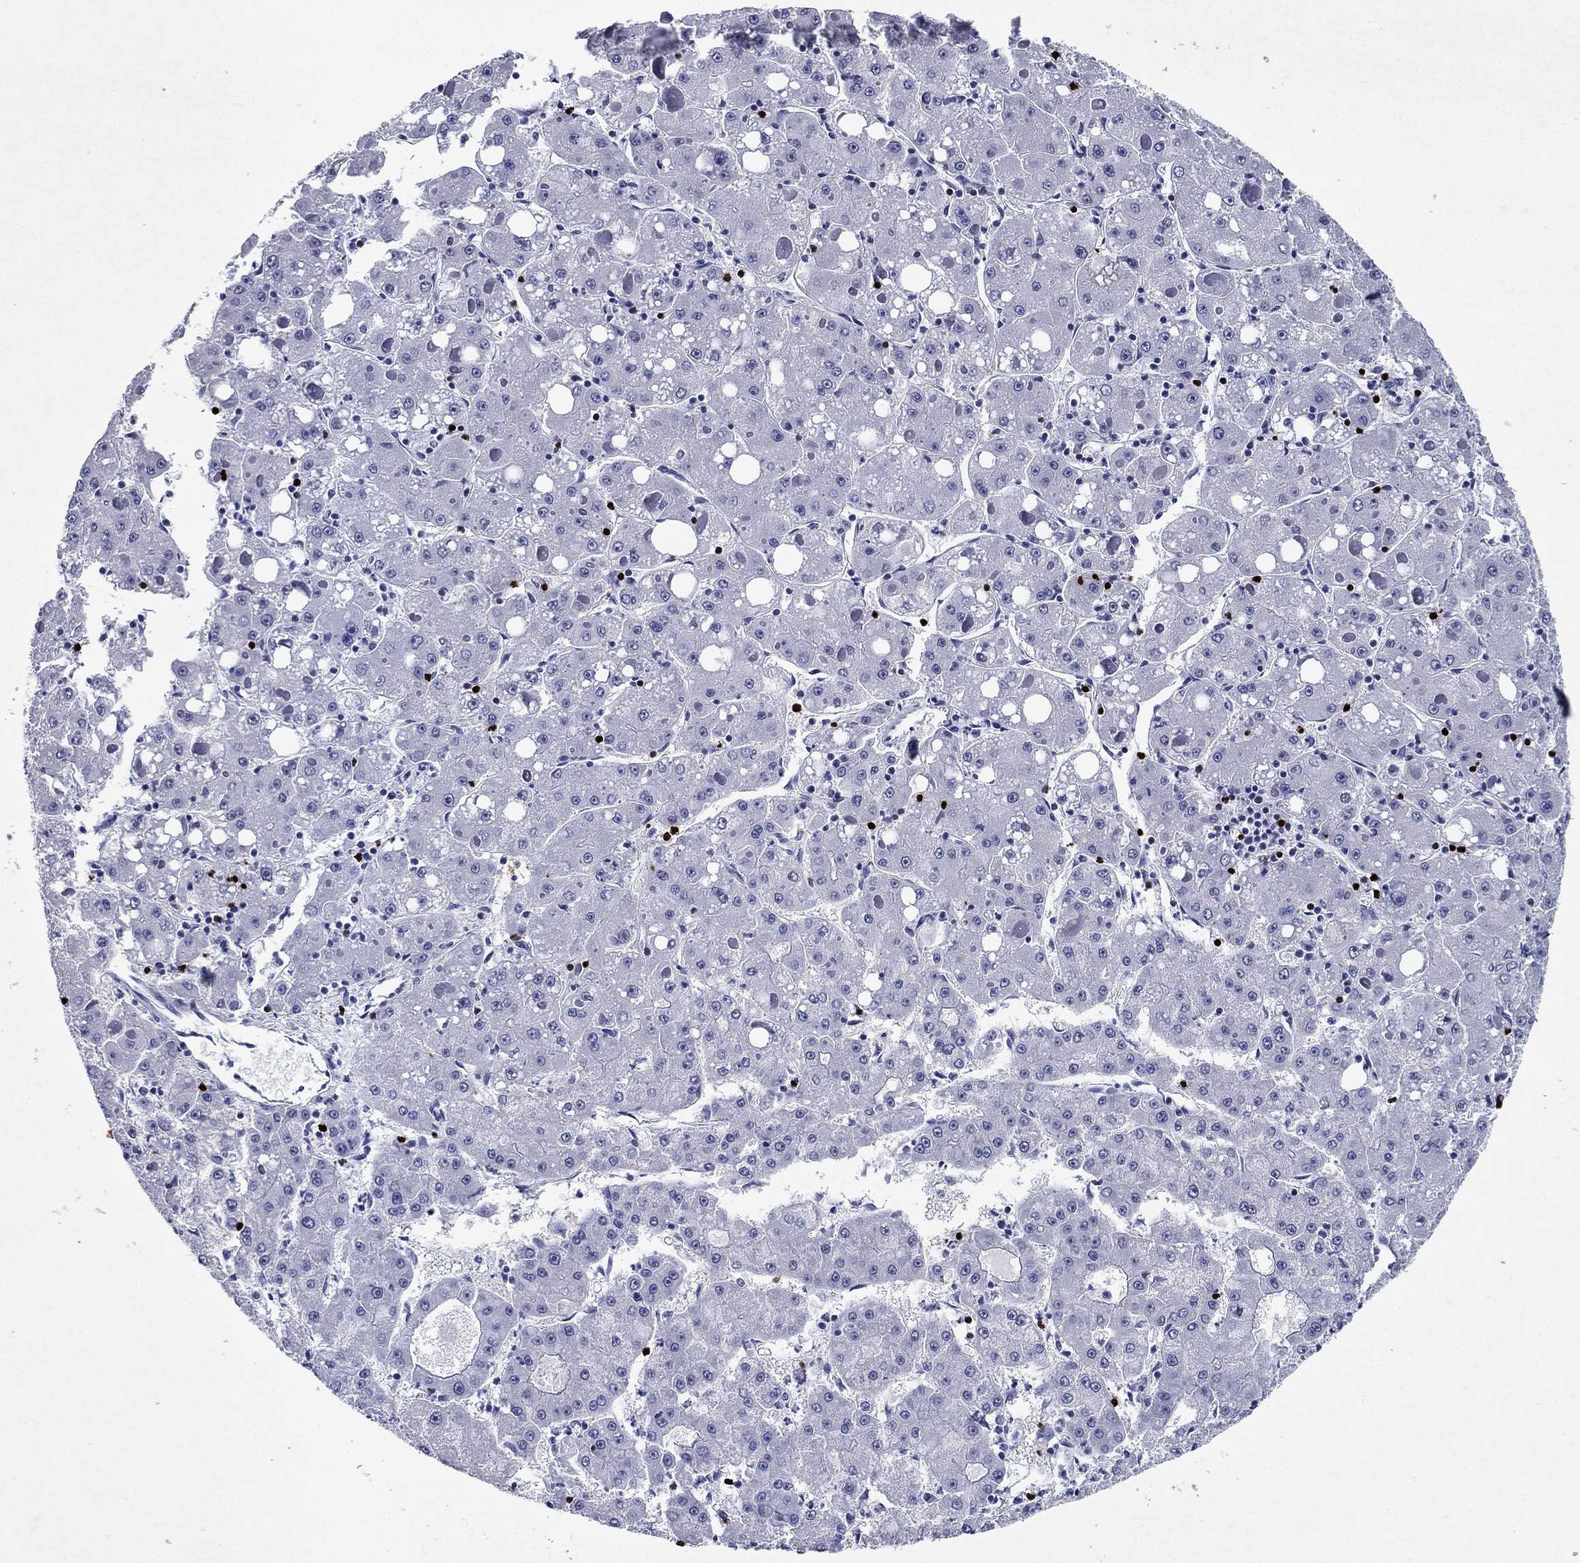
{"staining": {"intensity": "negative", "quantity": "none", "location": "none"}, "tissue": "liver cancer", "cell_type": "Tumor cells", "image_type": "cancer", "snomed": [{"axis": "morphology", "description": "Carcinoma, Hepatocellular, NOS"}, {"axis": "topography", "description": "Liver"}], "caption": "Tumor cells are negative for brown protein staining in liver cancer (hepatocellular carcinoma).", "gene": "GZMK", "patient": {"sex": "male", "age": 73}}